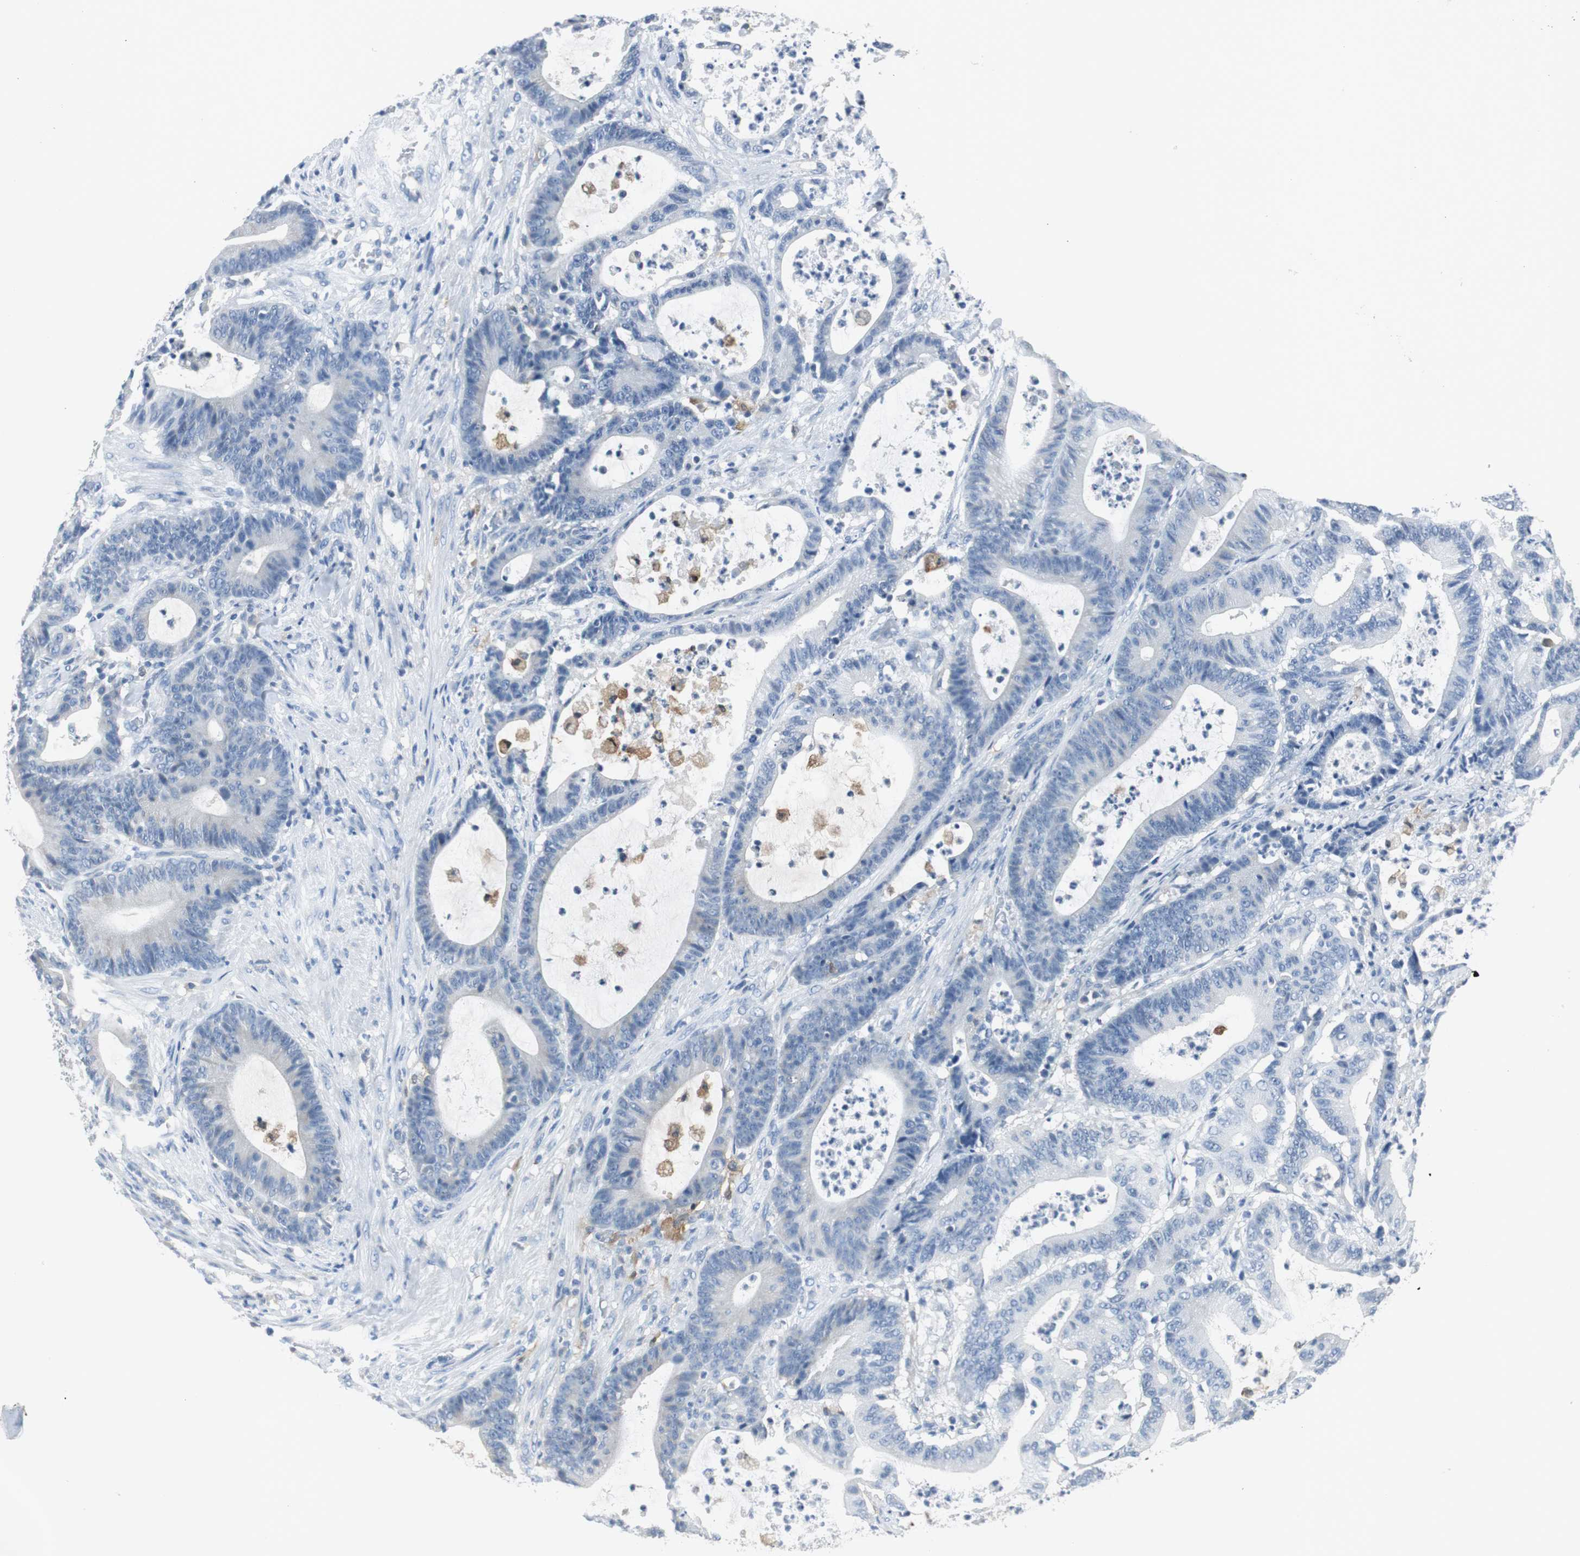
{"staining": {"intensity": "negative", "quantity": "none", "location": "none"}, "tissue": "colorectal cancer", "cell_type": "Tumor cells", "image_type": "cancer", "snomed": [{"axis": "morphology", "description": "Adenocarcinoma, NOS"}, {"axis": "topography", "description": "Colon"}], "caption": "A micrograph of colorectal adenocarcinoma stained for a protein demonstrates no brown staining in tumor cells.", "gene": "FBP1", "patient": {"sex": "female", "age": 84}}